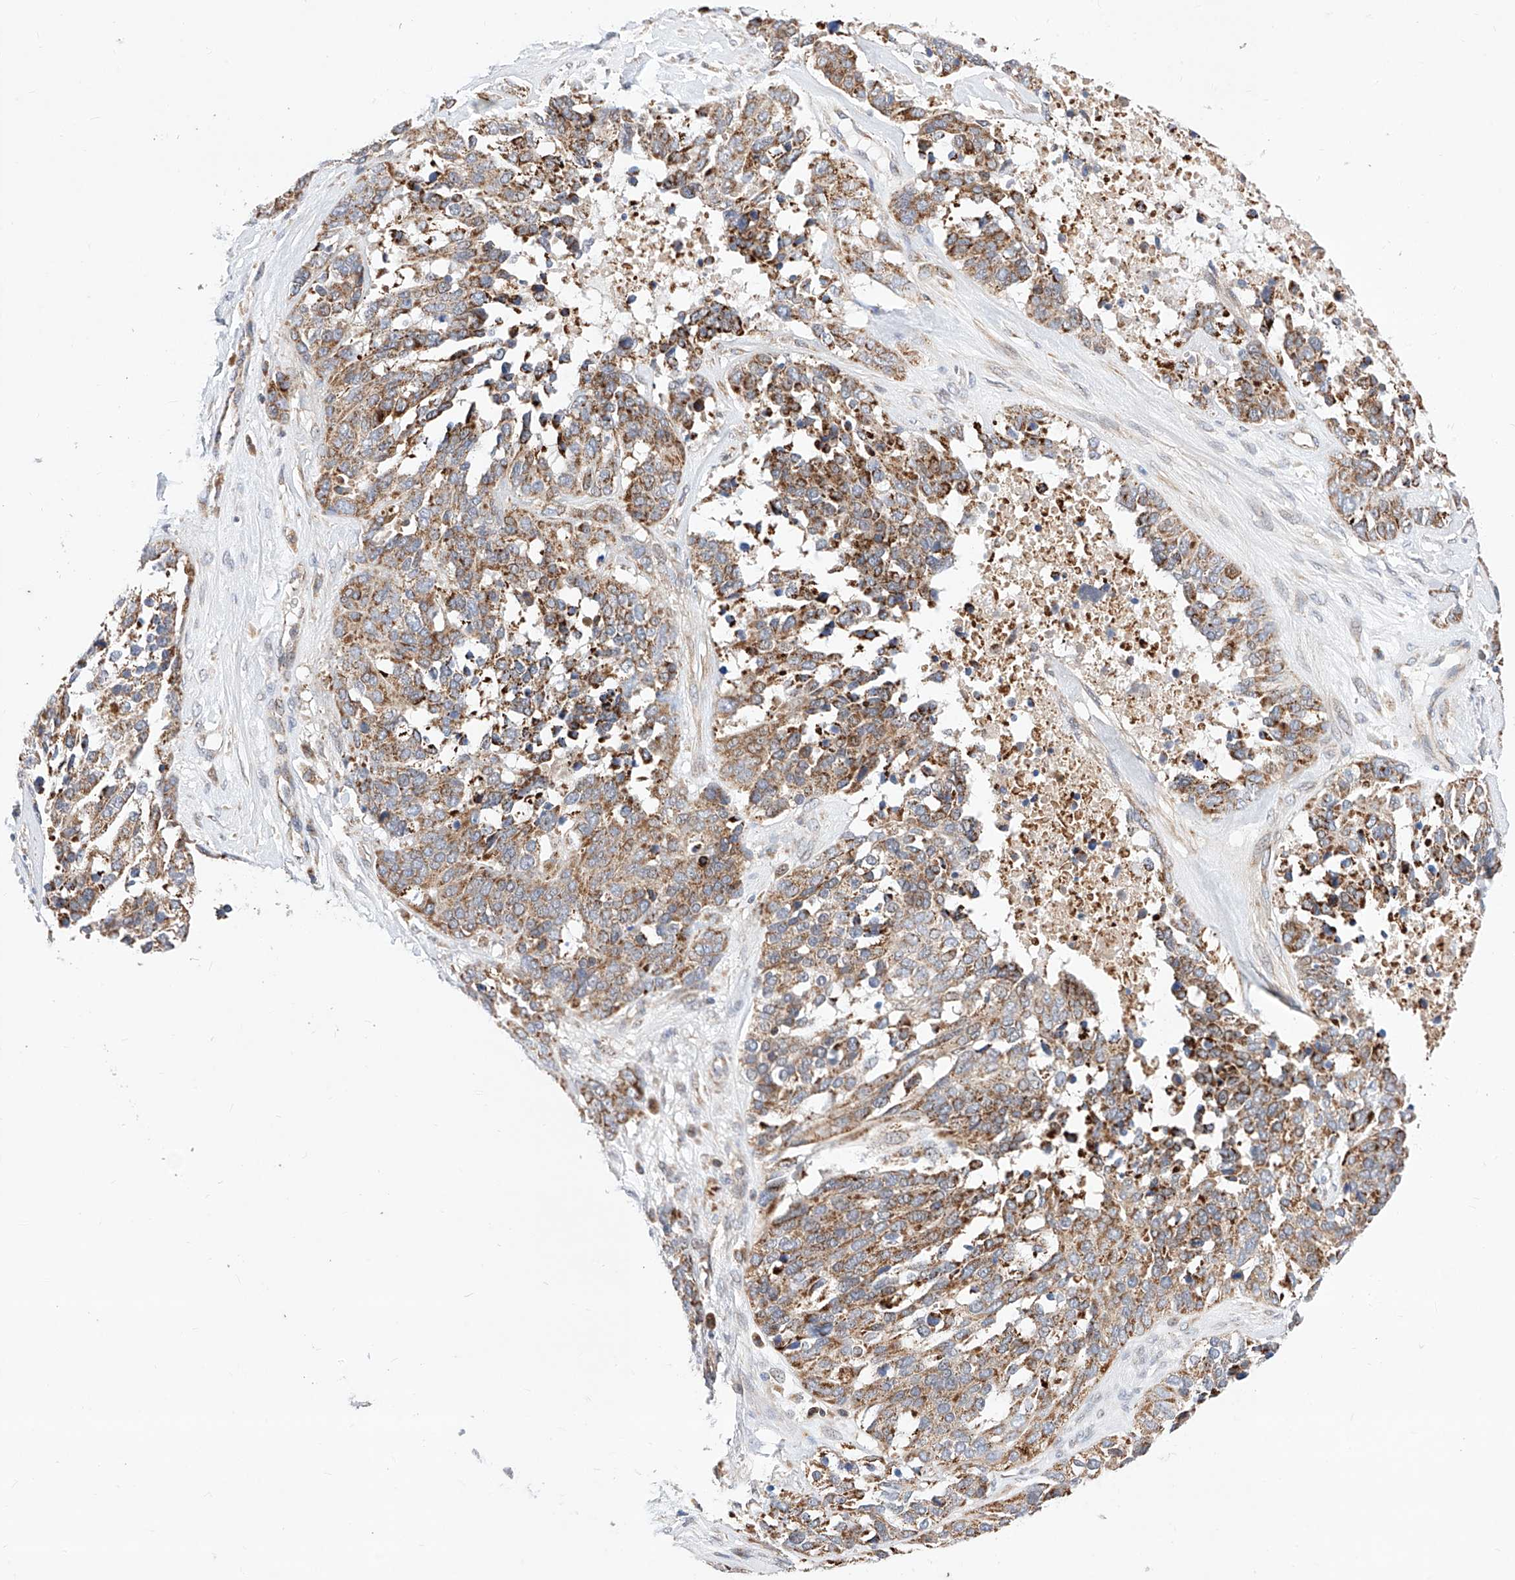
{"staining": {"intensity": "moderate", "quantity": ">75%", "location": "cytoplasmic/membranous"}, "tissue": "ovarian cancer", "cell_type": "Tumor cells", "image_type": "cancer", "snomed": [{"axis": "morphology", "description": "Cystadenocarcinoma, serous, NOS"}, {"axis": "topography", "description": "Ovary"}], "caption": "Immunohistochemical staining of human ovarian cancer reveals medium levels of moderate cytoplasmic/membranous protein positivity in about >75% of tumor cells.", "gene": "NR1D1", "patient": {"sex": "female", "age": 44}}